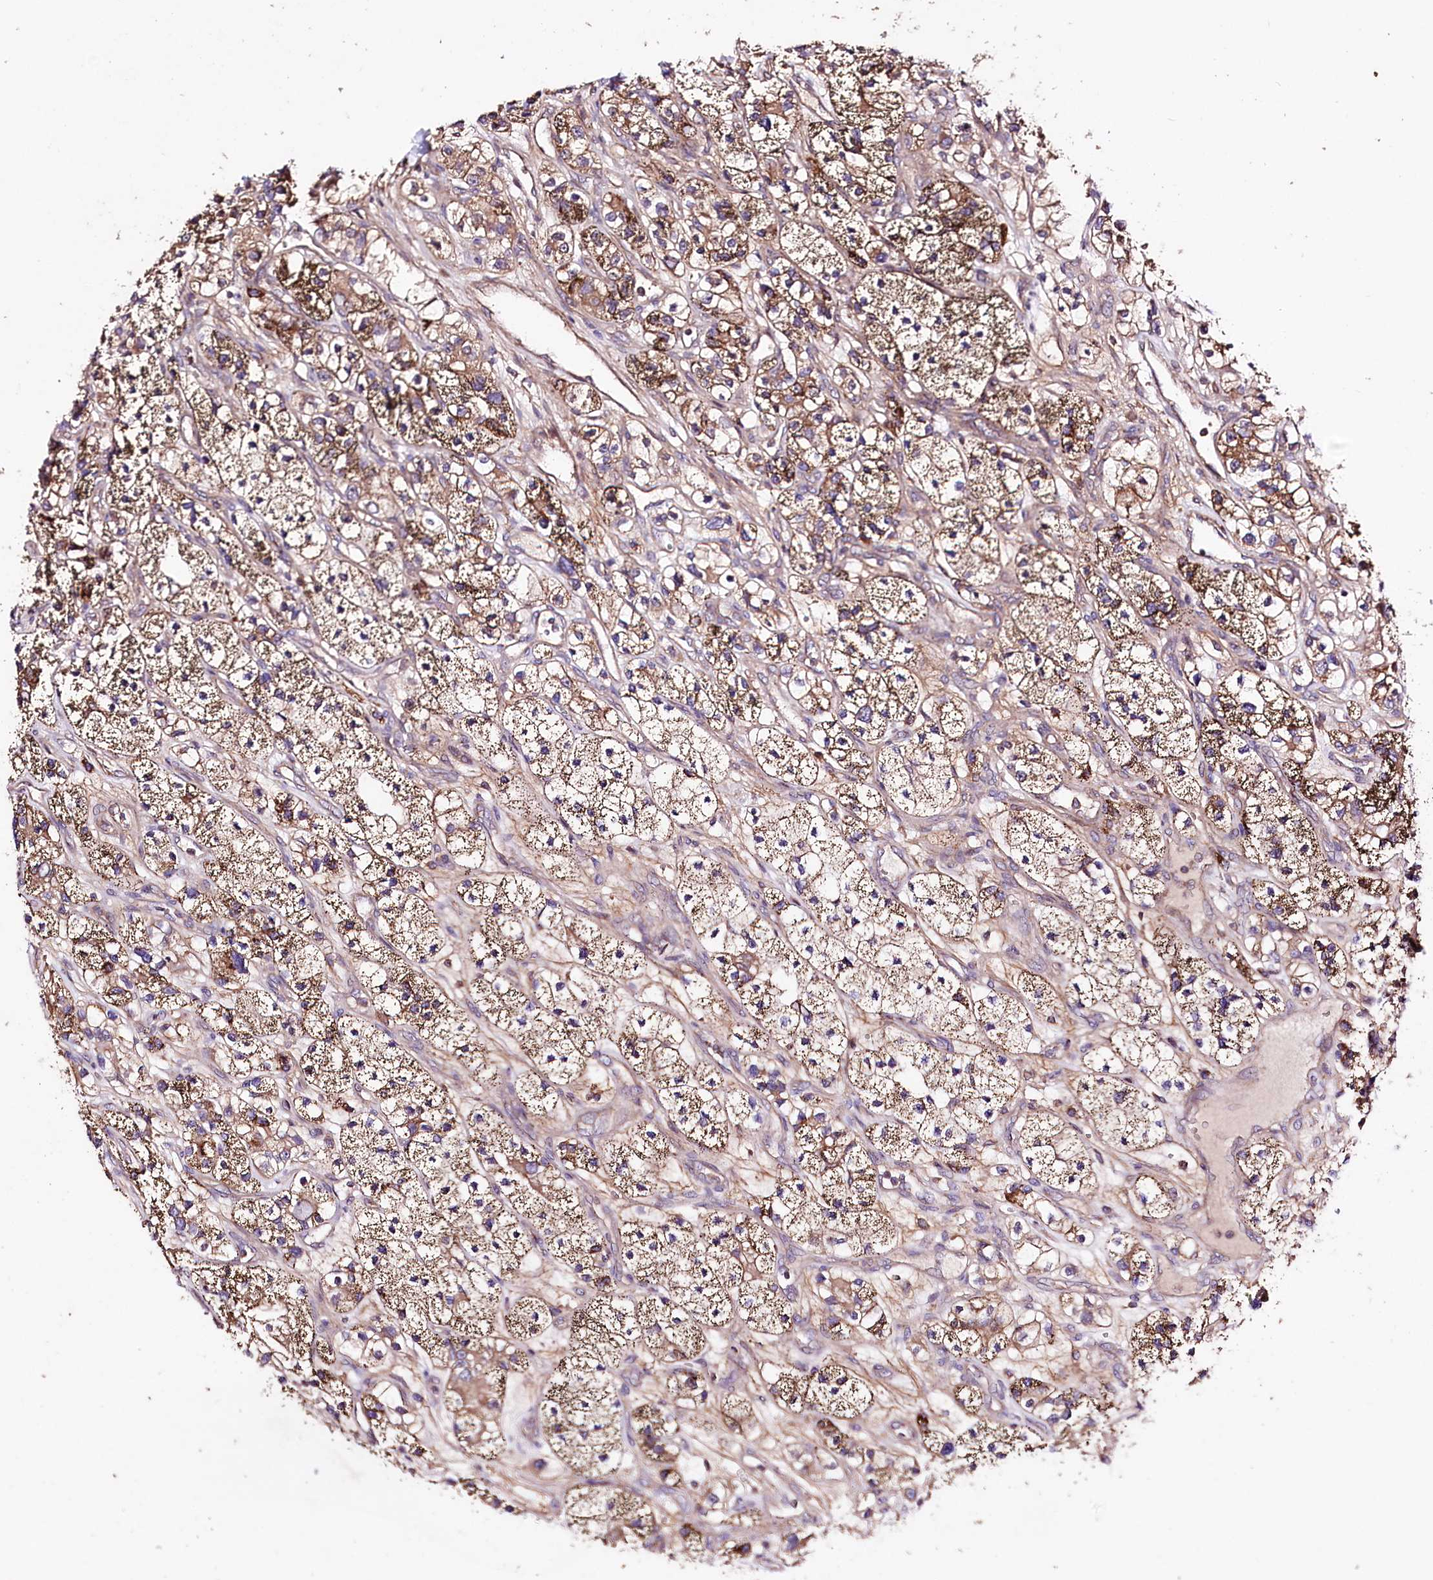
{"staining": {"intensity": "strong", "quantity": ">75%", "location": "cytoplasmic/membranous"}, "tissue": "renal cancer", "cell_type": "Tumor cells", "image_type": "cancer", "snomed": [{"axis": "morphology", "description": "Adenocarcinoma, NOS"}, {"axis": "topography", "description": "Kidney"}], "caption": "Protein staining reveals strong cytoplasmic/membranous positivity in about >75% of tumor cells in adenocarcinoma (renal).", "gene": "WWC1", "patient": {"sex": "female", "age": 57}}